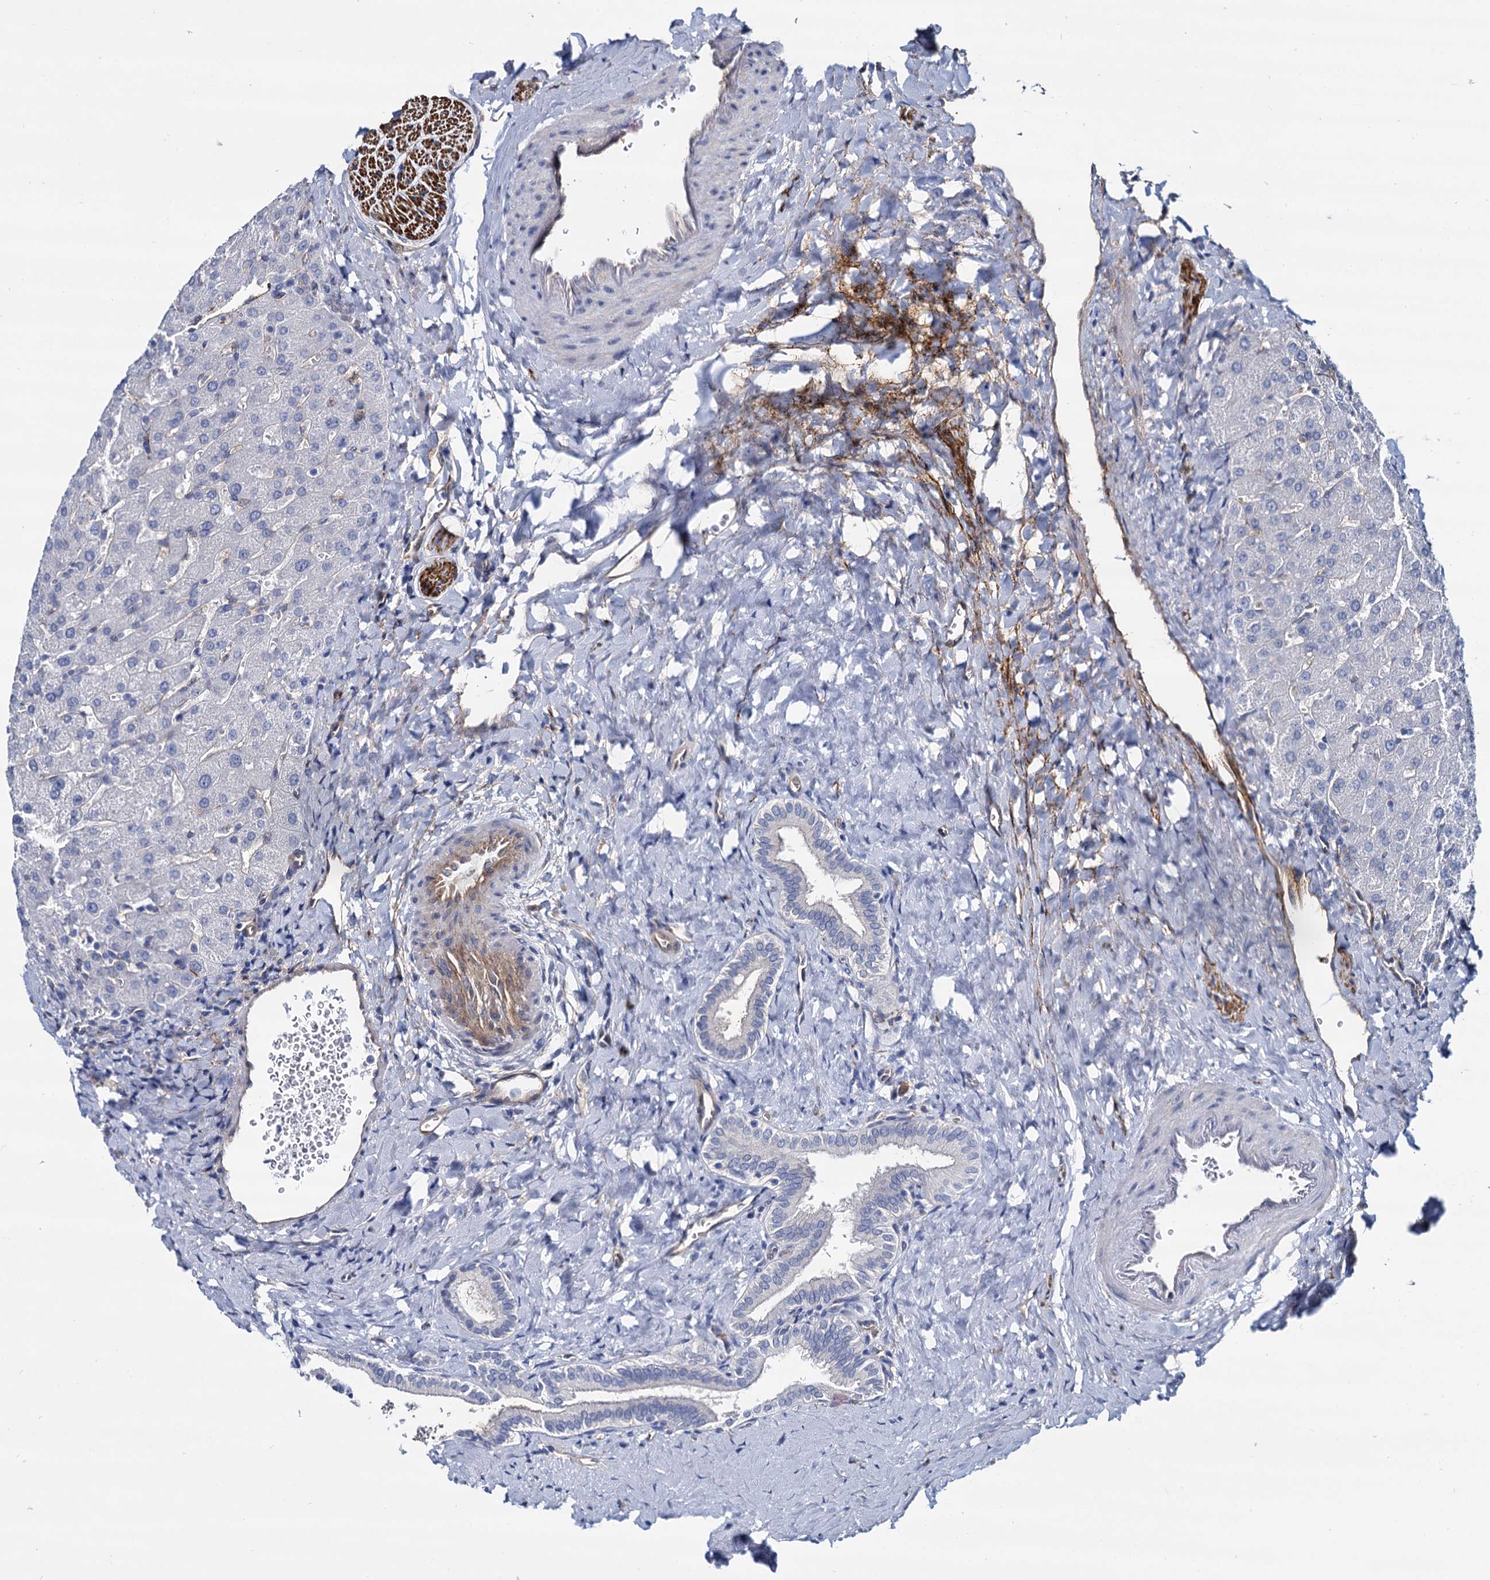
{"staining": {"intensity": "negative", "quantity": "none", "location": "none"}, "tissue": "liver", "cell_type": "Cholangiocytes", "image_type": "normal", "snomed": [{"axis": "morphology", "description": "Normal tissue, NOS"}, {"axis": "topography", "description": "Liver"}], "caption": "Protein analysis of normal liver shows no significant staining in cholangiocytes.", "gene": "STXBP1", "patient": {"sex": "male", "age": 55}}